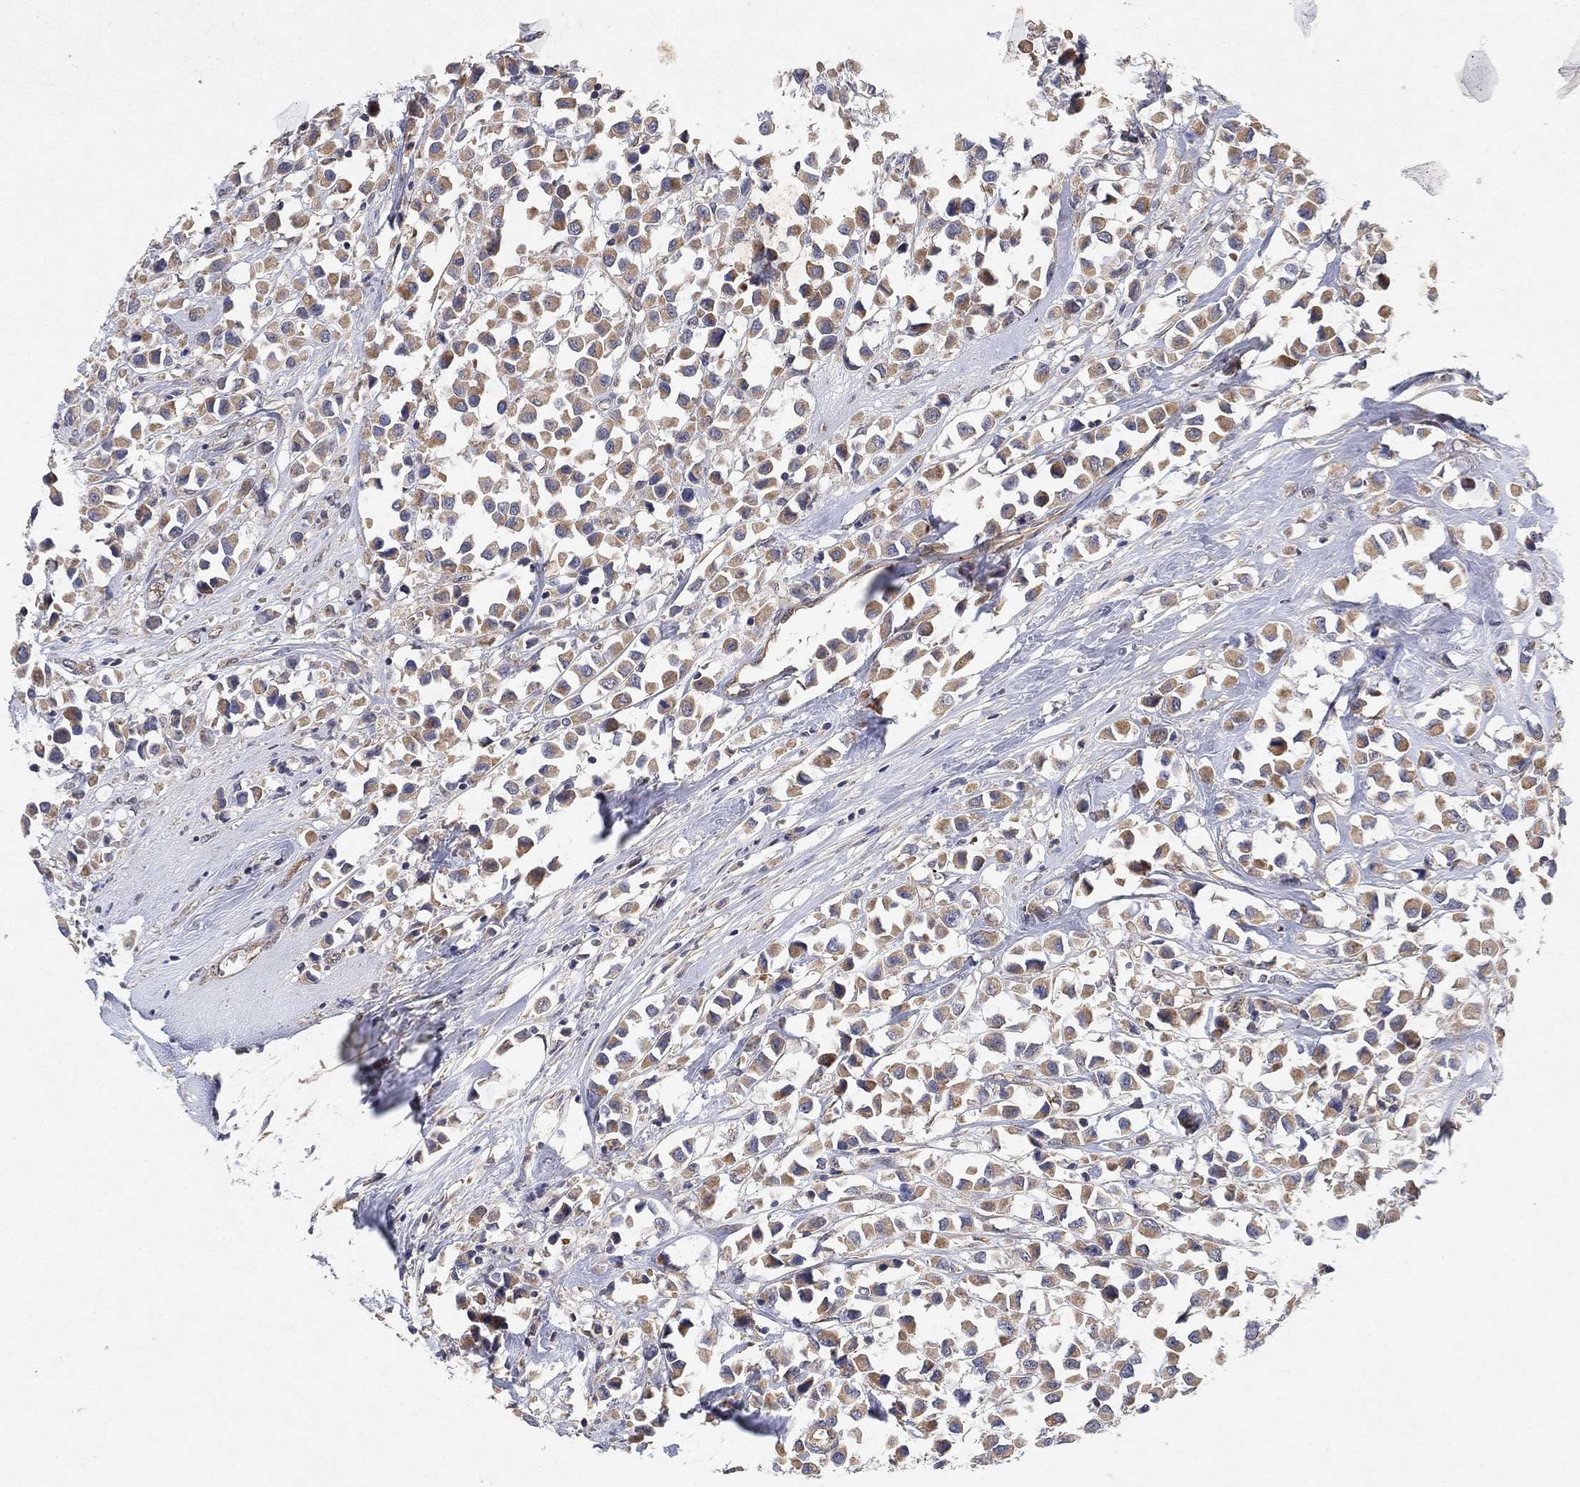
{"staining": {"intensity": "weak", "quantity": ">75%", "location": "cytoplasmic/membranous"}, "tissue": "breast cancer", "cell_type": "Tumor cells", "image_type": "cancer", "snomed": [{"axis": "morphology", "description": "Duct carcinoma"}, {"axis": "topography", "description": "Breast"}], "caption": "Breast cancer (infiltrating ductal carcinoma) was stained to show a protein in brown. There is low levels of weak cytoplasmic/membranous positivity in about >75% of tumor cells.", "gene": "MCUR1", "patient": {"sex": "female", "age": 61}}